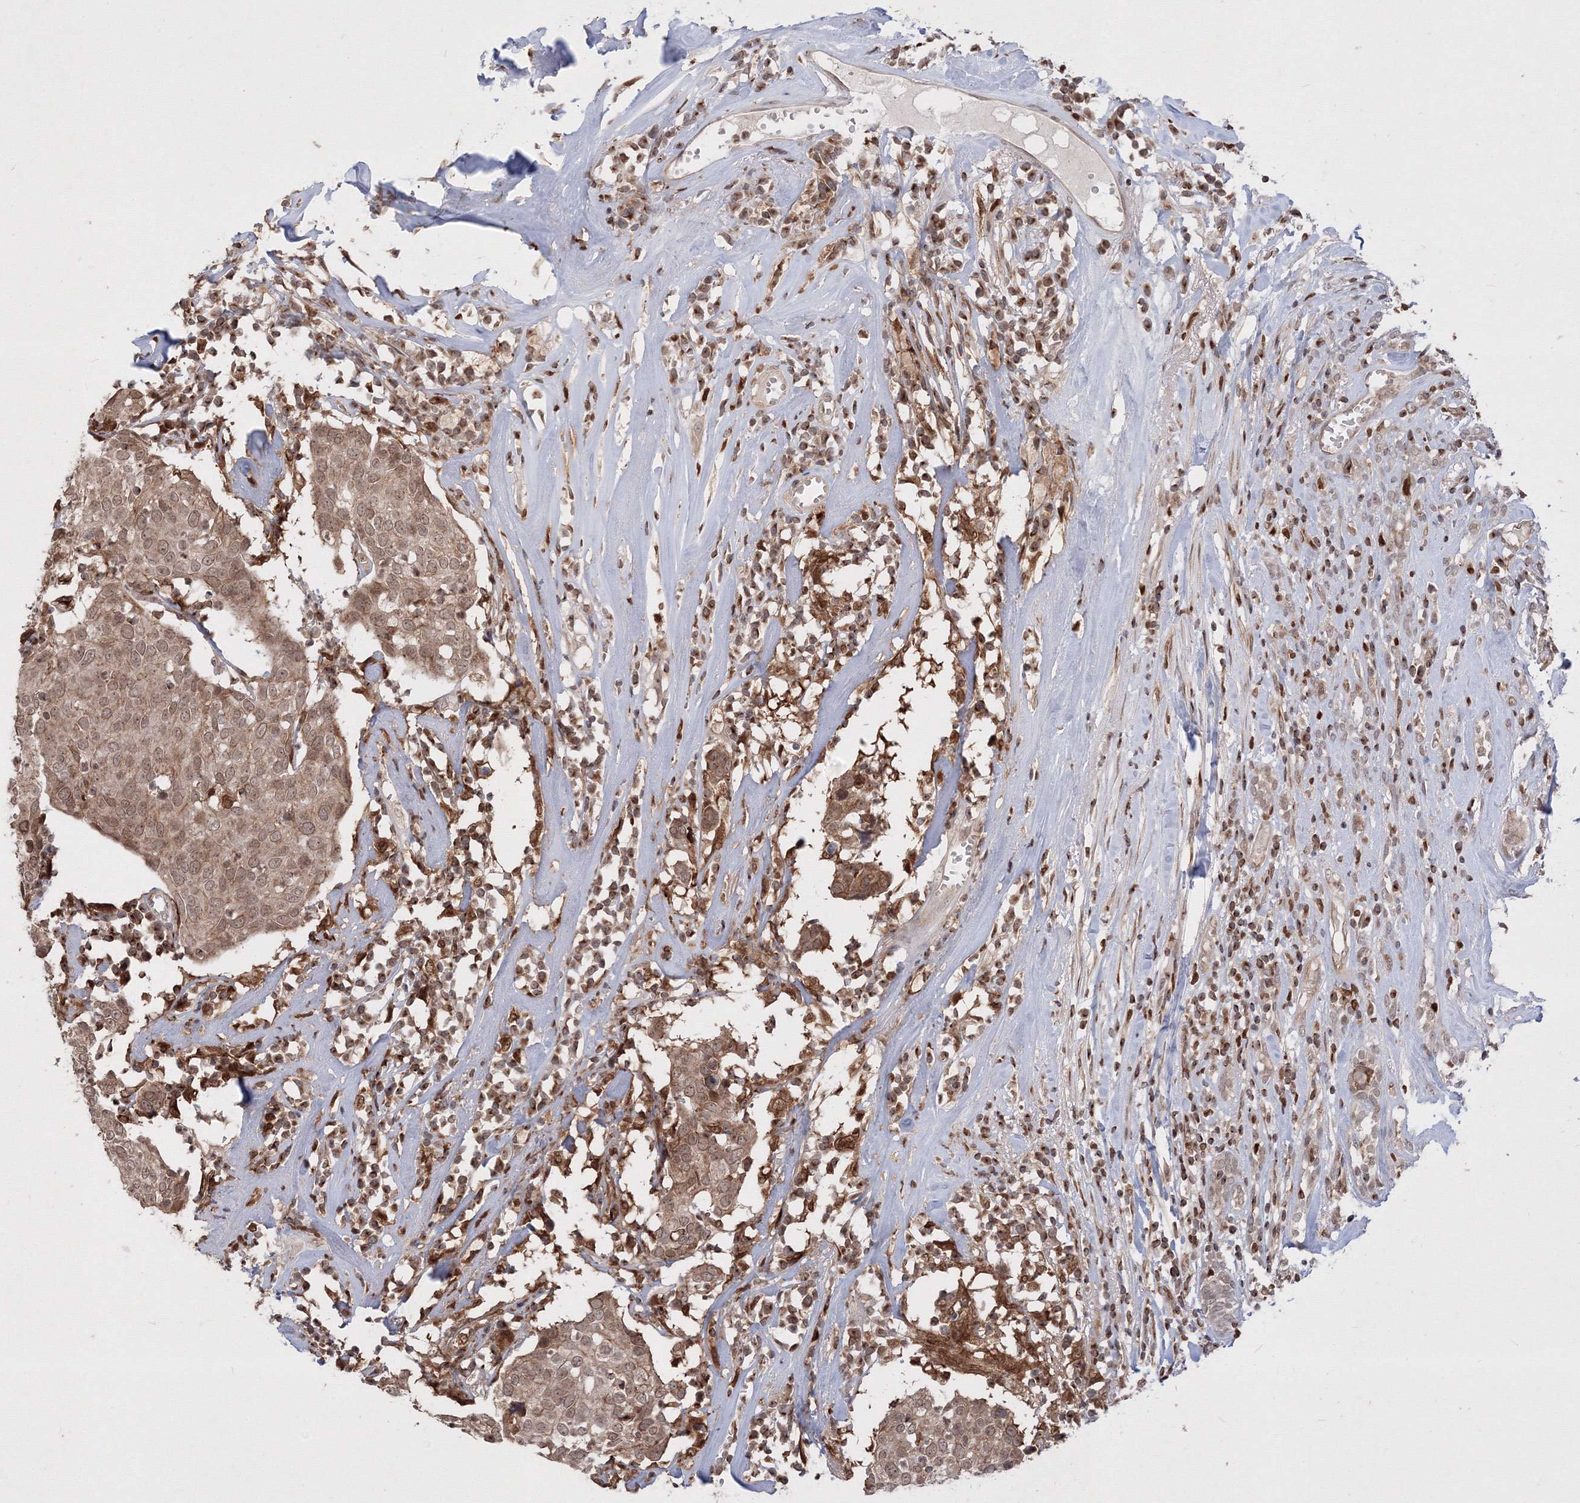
{"staining": {"intensity": "weak", "quantity": ">75%", "location": "cytoplasmic/membranous,nuclear"}, "tissue": "head and neck cancer", "cell_type": "Tumor cells", "image_type": "cancer", "snomed": [{"axis": "morphology", "description": "Adenocarcinoma, NOS"}, {"axis": "topography", "description": "Salivary gland"}, {"axis": "topography", "description": "Head-Neck"}], "caption": "There is low levels of weak cytoplasmic/membranous and nuclear positivity in tumor cells of adenocarcinoma (head and neck), as demonstrated by immunohistochemical staining (brown color).", "gene": "TMEM50B", "patient": {"sex": "female", "age": 65}}